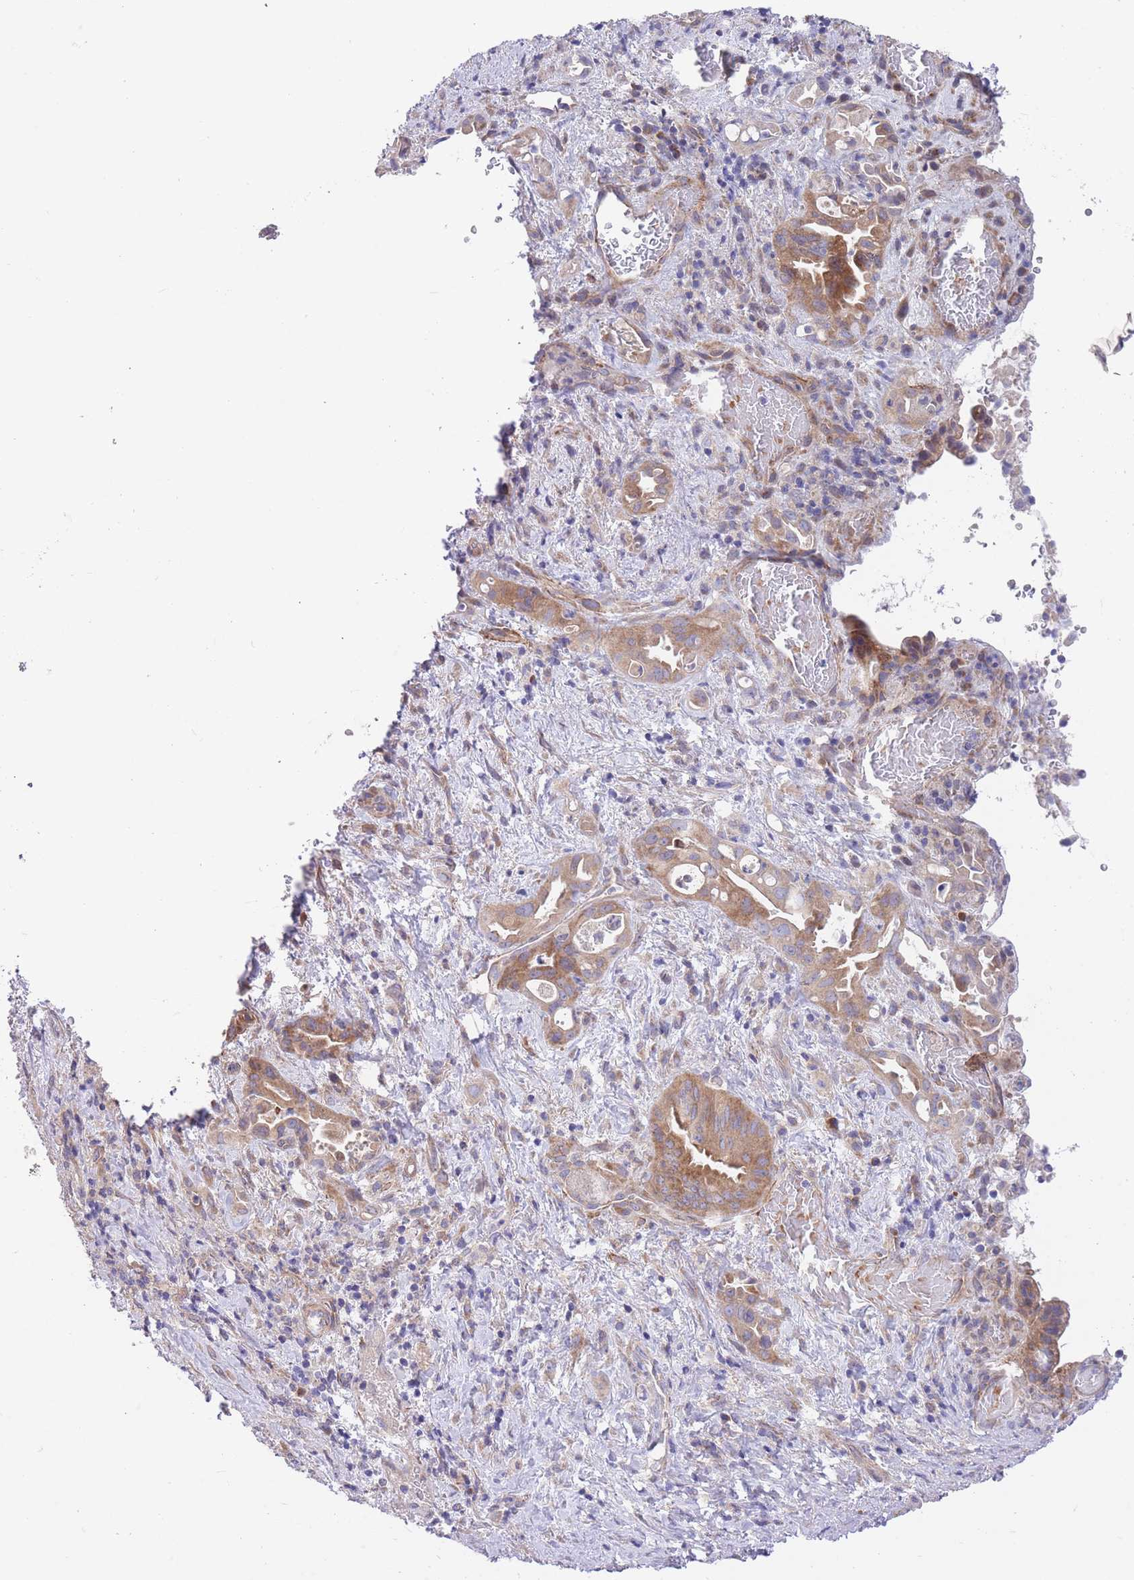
{"staining": {"intensity": "moderate", "quantity": ">75%", "location": "cytoplasmic/membranous"}, "tissue": "liver cancer", "cell_type": "Tumor cells", "image_type": "cancer", "snomed": [{"axis": "morphology", "description": "Cholangiocarcinoma"}, {"axis": "topography", "description": "Liver"}], "caption": "Immunohistochemistry of cholangiocarcinoma (liver) shows medium levels of moderate cytoplasmic/membranous staining in approximately >75% of tumor cells.", "gene": "CHAC1", "patient": {"sex": "female", "age": 68}}